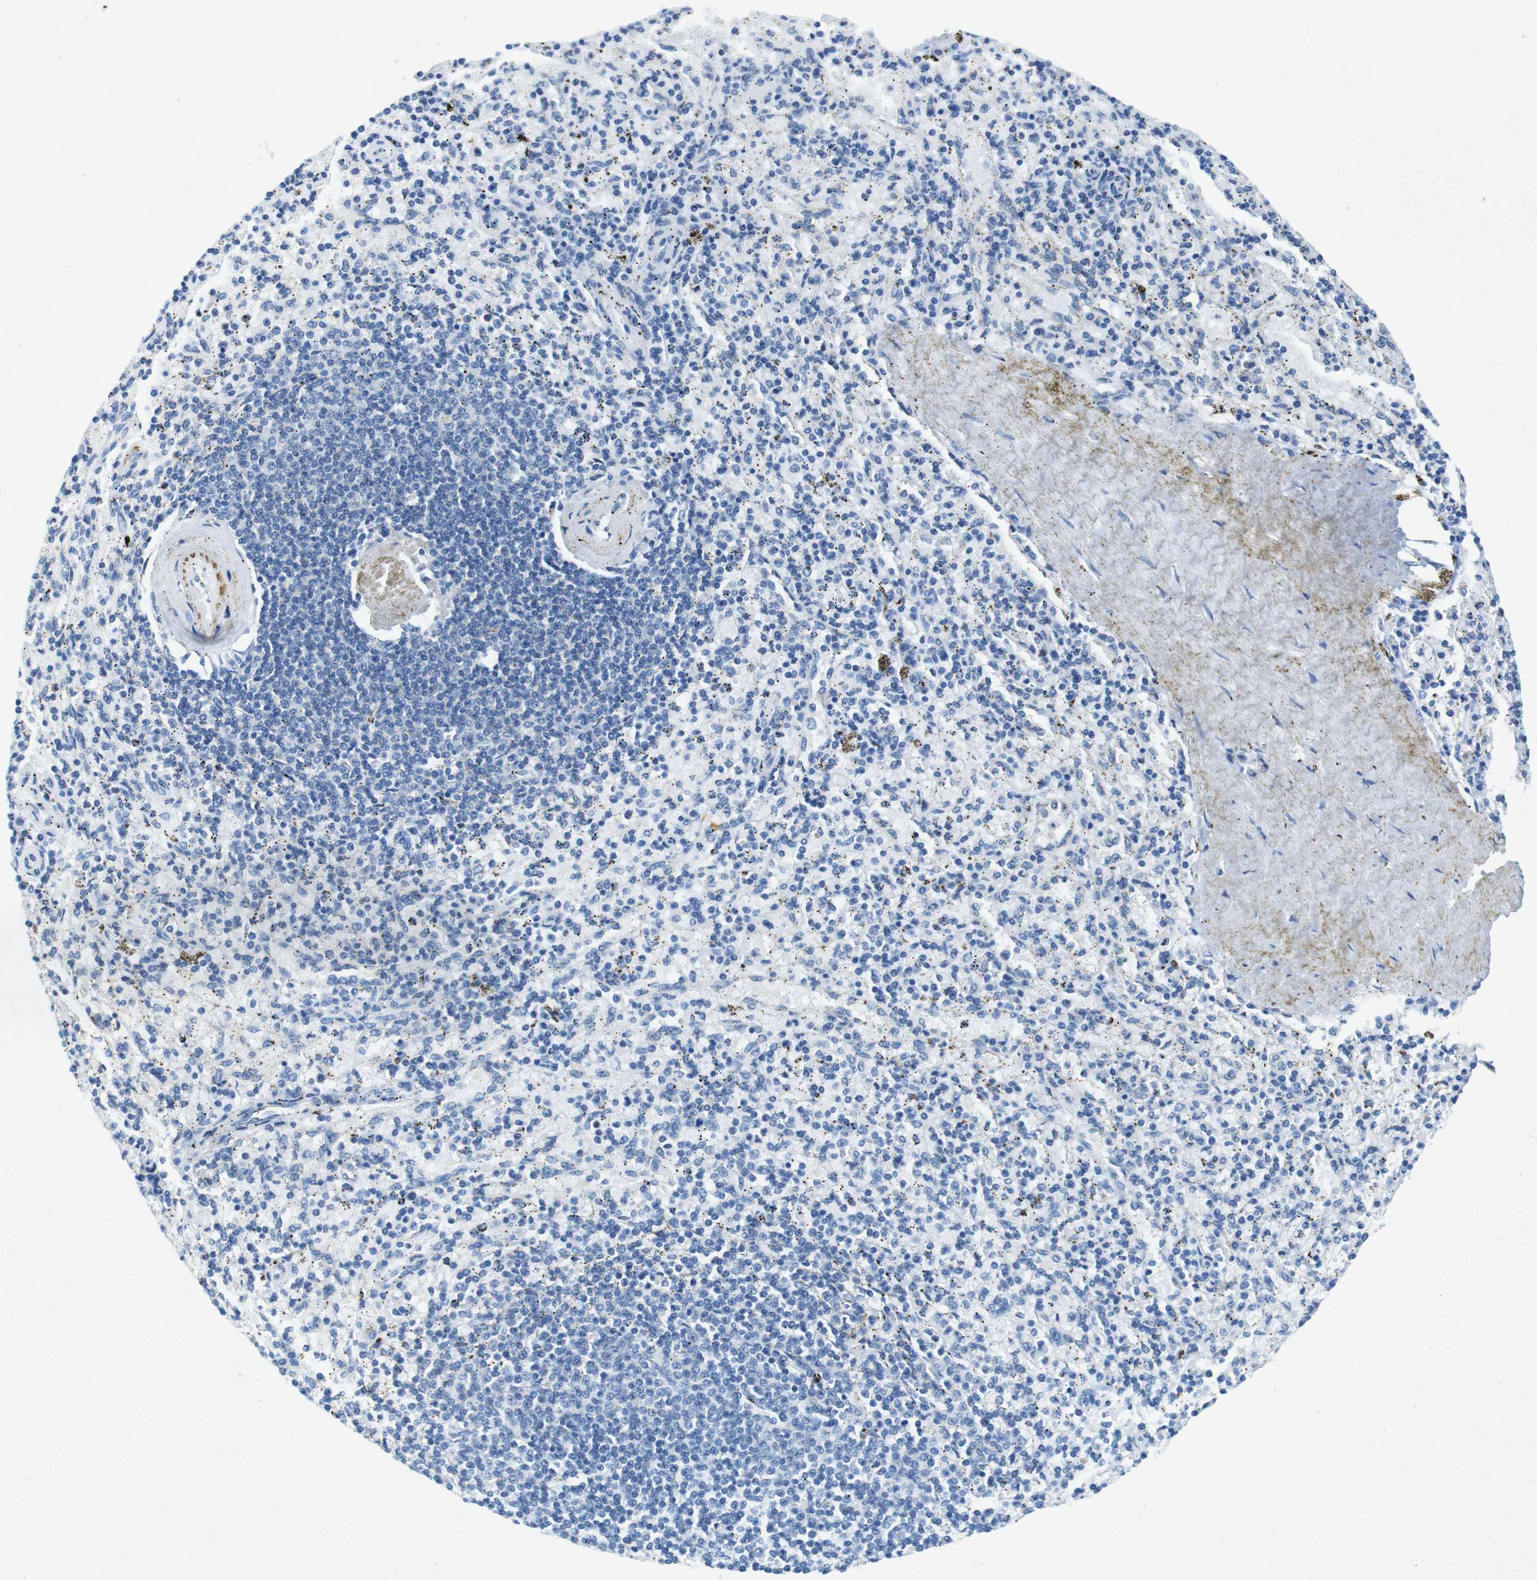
{"staining": {"intensity": "negative", "quantity": "none", "location": "none"}, "tissue": "spleen", "cell_type": "Cells in red pulp", "image_type": "normal", "snomed": [{"axis": "morphology", "description": "Normal tissue, NOS"}, {"axis": "topography", "description": "Spleen"}], "caption": "Immunohistochemistry (IHC) of normal human spleen reveals no staining in cells in red pulp. (DAB (3,3'-diaminobenzidine) IHC visualized using brightfield microscopy, high magnification).", "gene": "CTAG1B", "patient": {"sex": "female", "age": 43}}